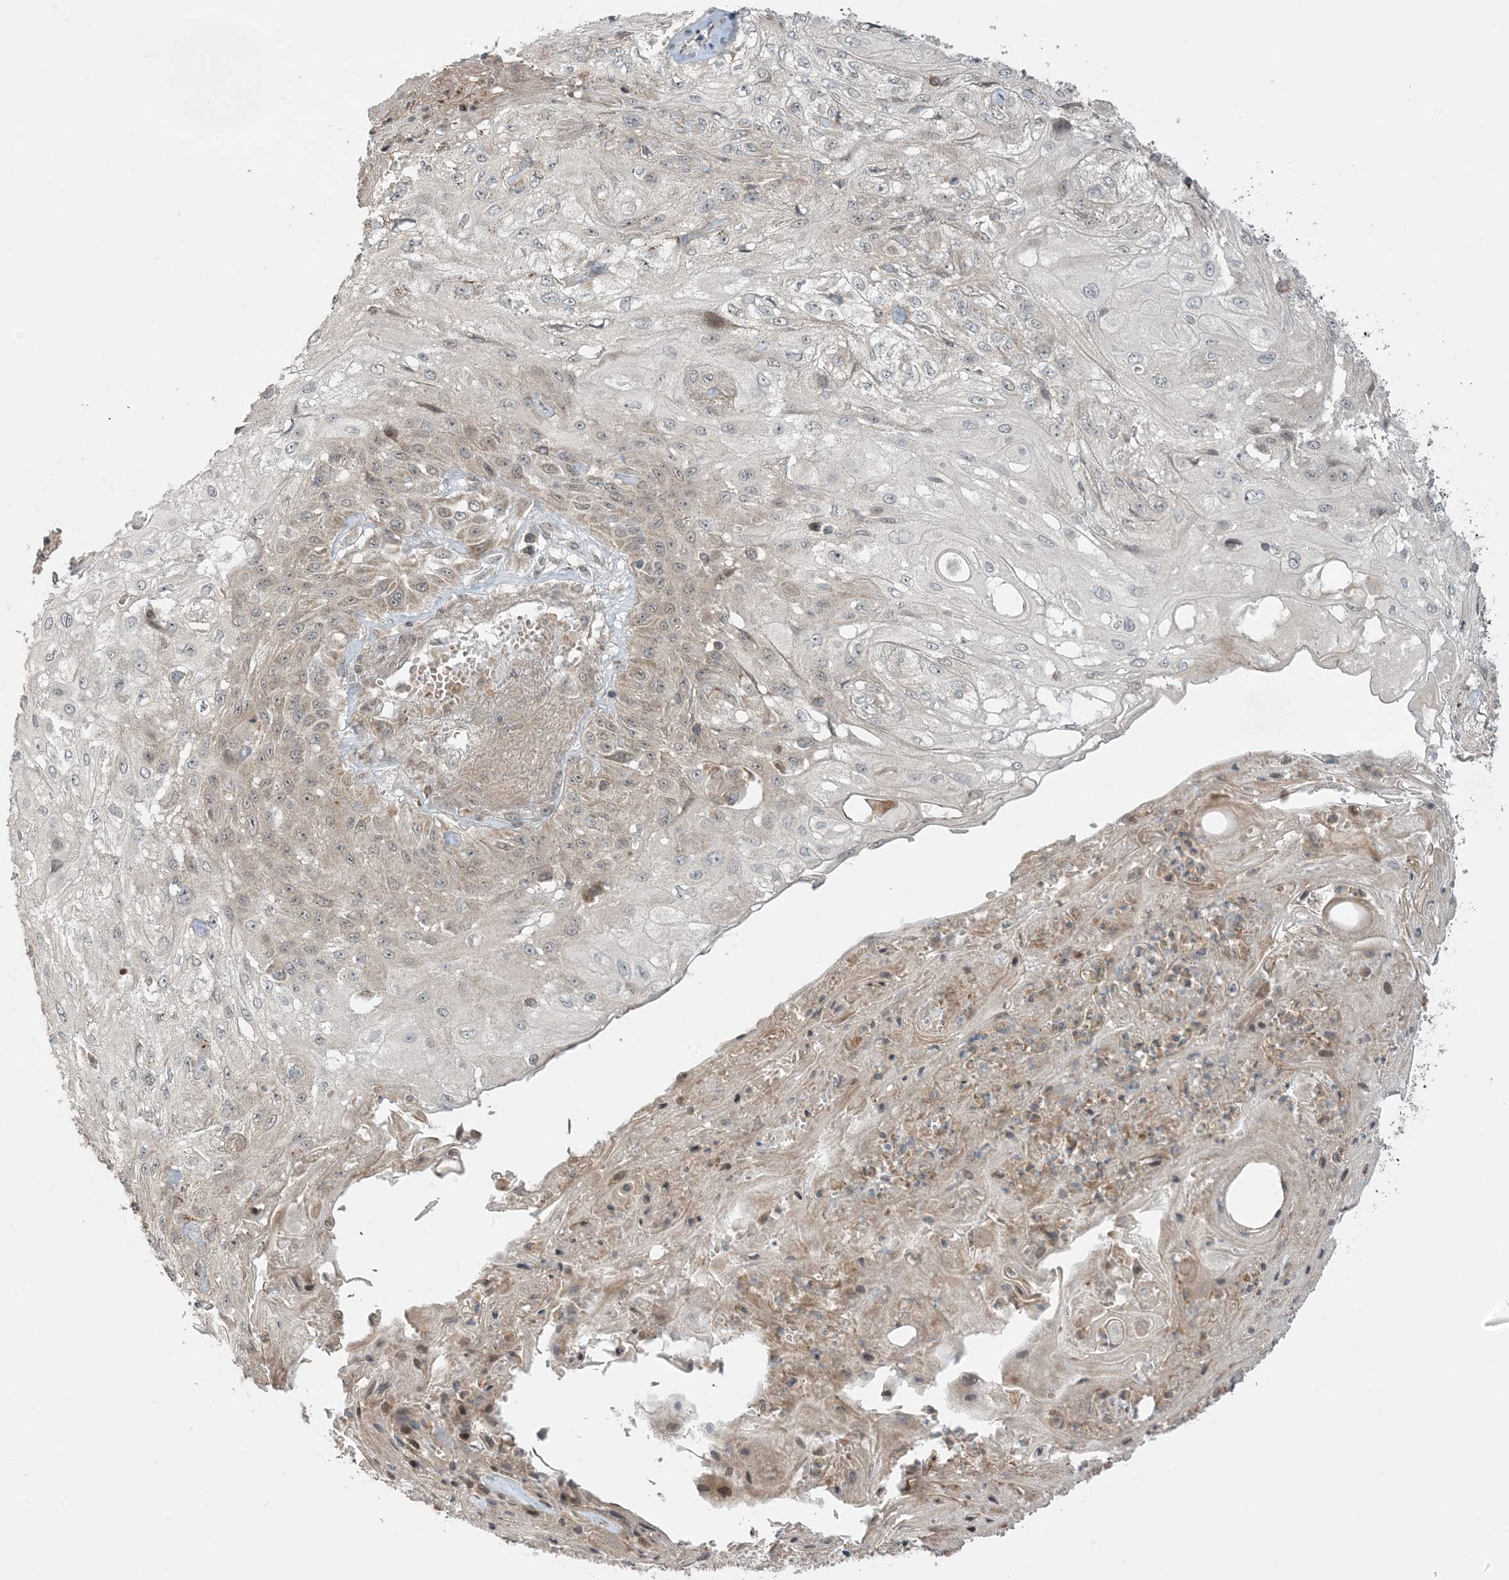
{"staining": {"intensity": "moderate", "quantity": "<25%", "location": "cytoplasmic/membranous"}, "tissue": "skin cancer", "cell_type": "Tumor cells", "image_type": "cancer", "snomed": [{"axis": "morphology", "description": "Squamous cell carcinoma, NOS"}, {"axis": "morphology", "description": "Squamous cell carcinoma, metastatic, NOS"}, {"axis": "topography", "description": "Skin"}, {"axis": "topography", "description": "Lymph node"}], "caption": "DAB immunohistochemical staining of squamous cell carcinoma (skin) demonstrates moderate cytoplasmic/membranous protein staining in about <25% of tumor cells.", "gene": "PHLDB2", "patient": {"sex": "male", "age": 75}}